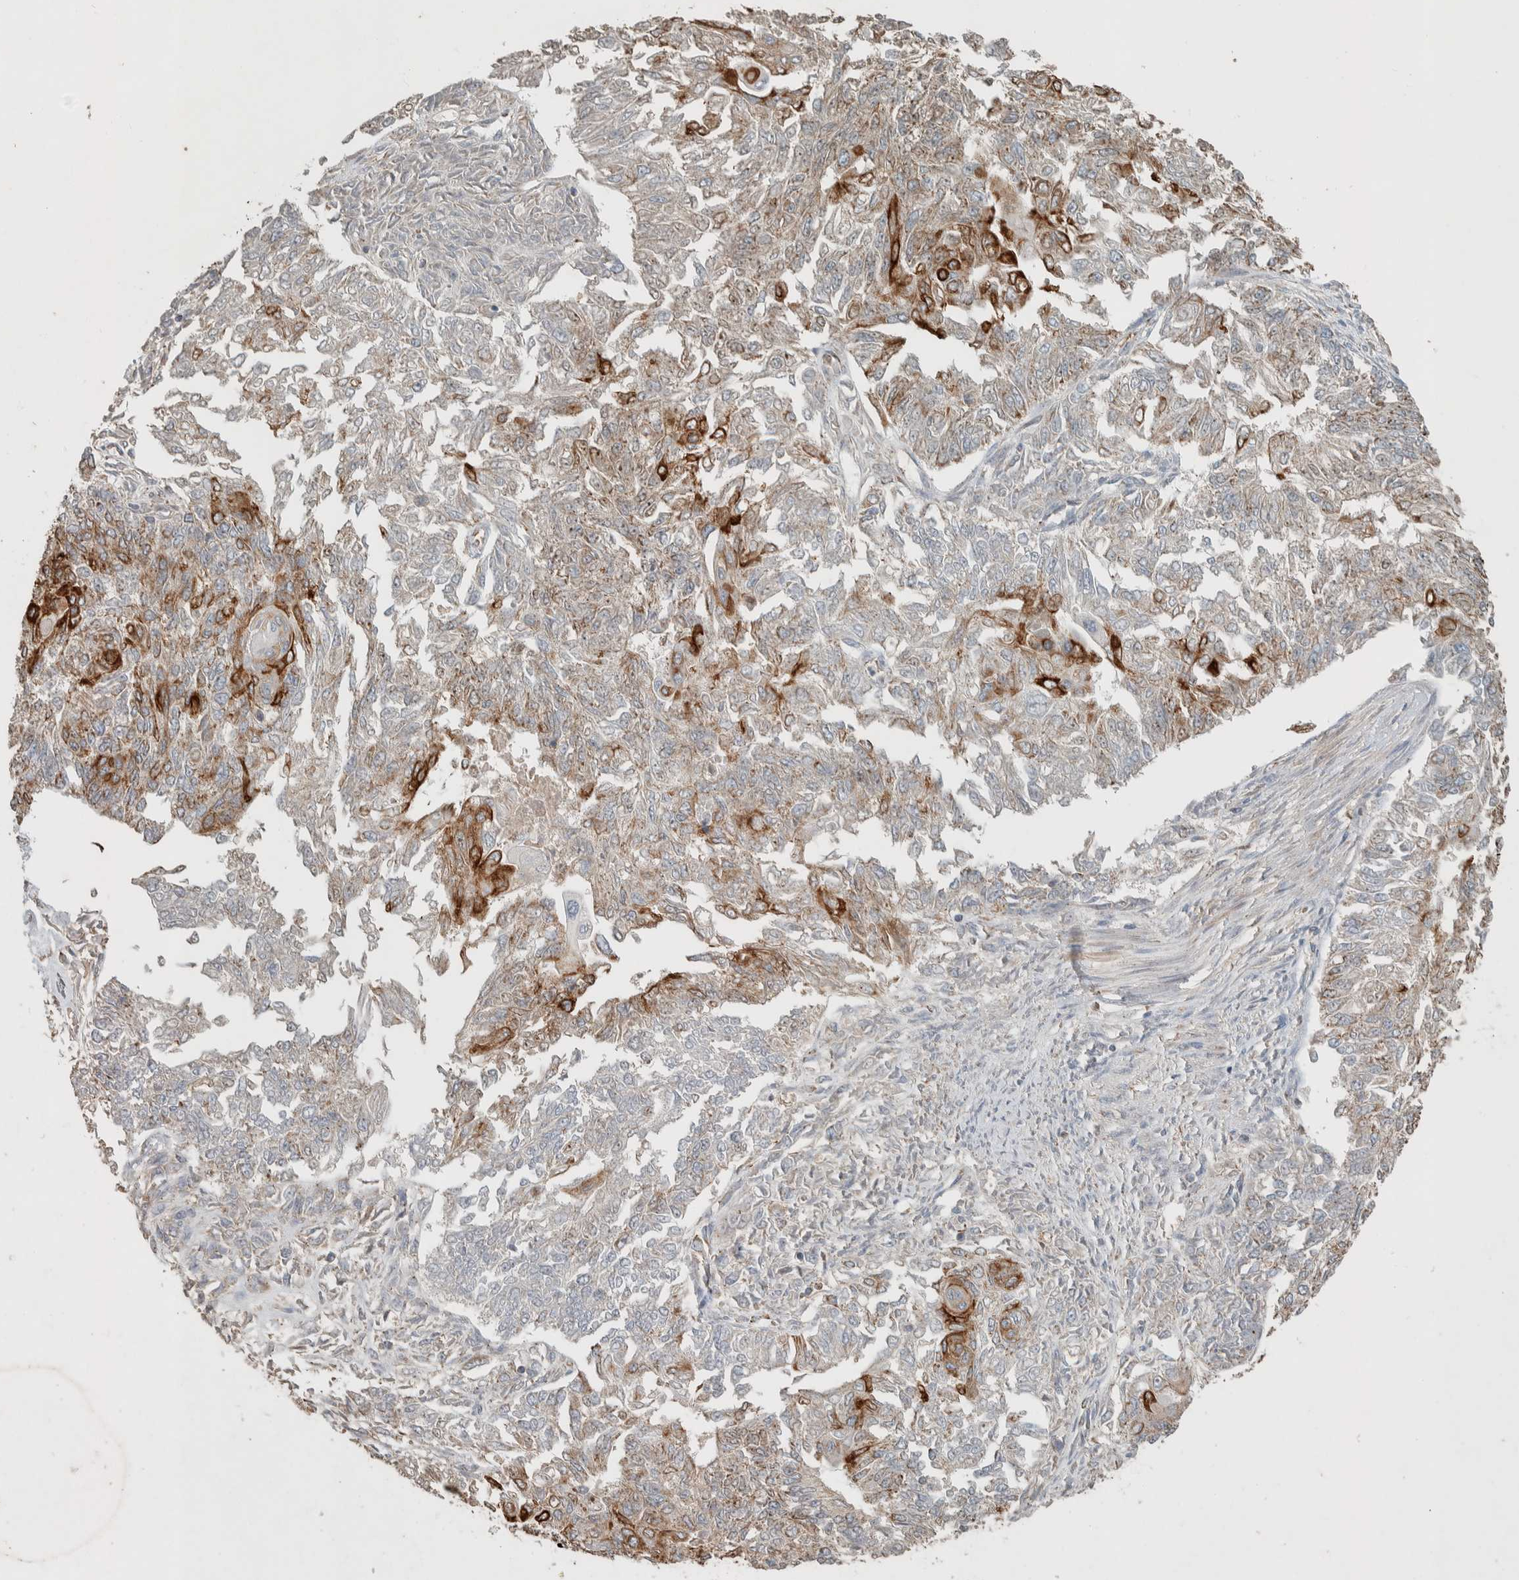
{"staining": {"intensity": "strong", "quantity": "<25%", "location": "cytoplasmic/membranous"}, "tissue": "endometrial cancer", "cell_type": "Tumor cells", "image_type": "cancer", "snomed": [{"axis": "morphology", "description": "Adenocarcinoma, NOS"}, {"axis": "topography", "description": "Endometrium"}], "caption": "A brown stain labels strong cytoplasmic/membranous positivity of a protein in endometrial adenocarcinoma tumor cells. (DAB IHC, brown staining for protein, blue staining for nuclei).", "gene": "DEPTOR", "patient": {"sex": "female", "age": 32}}